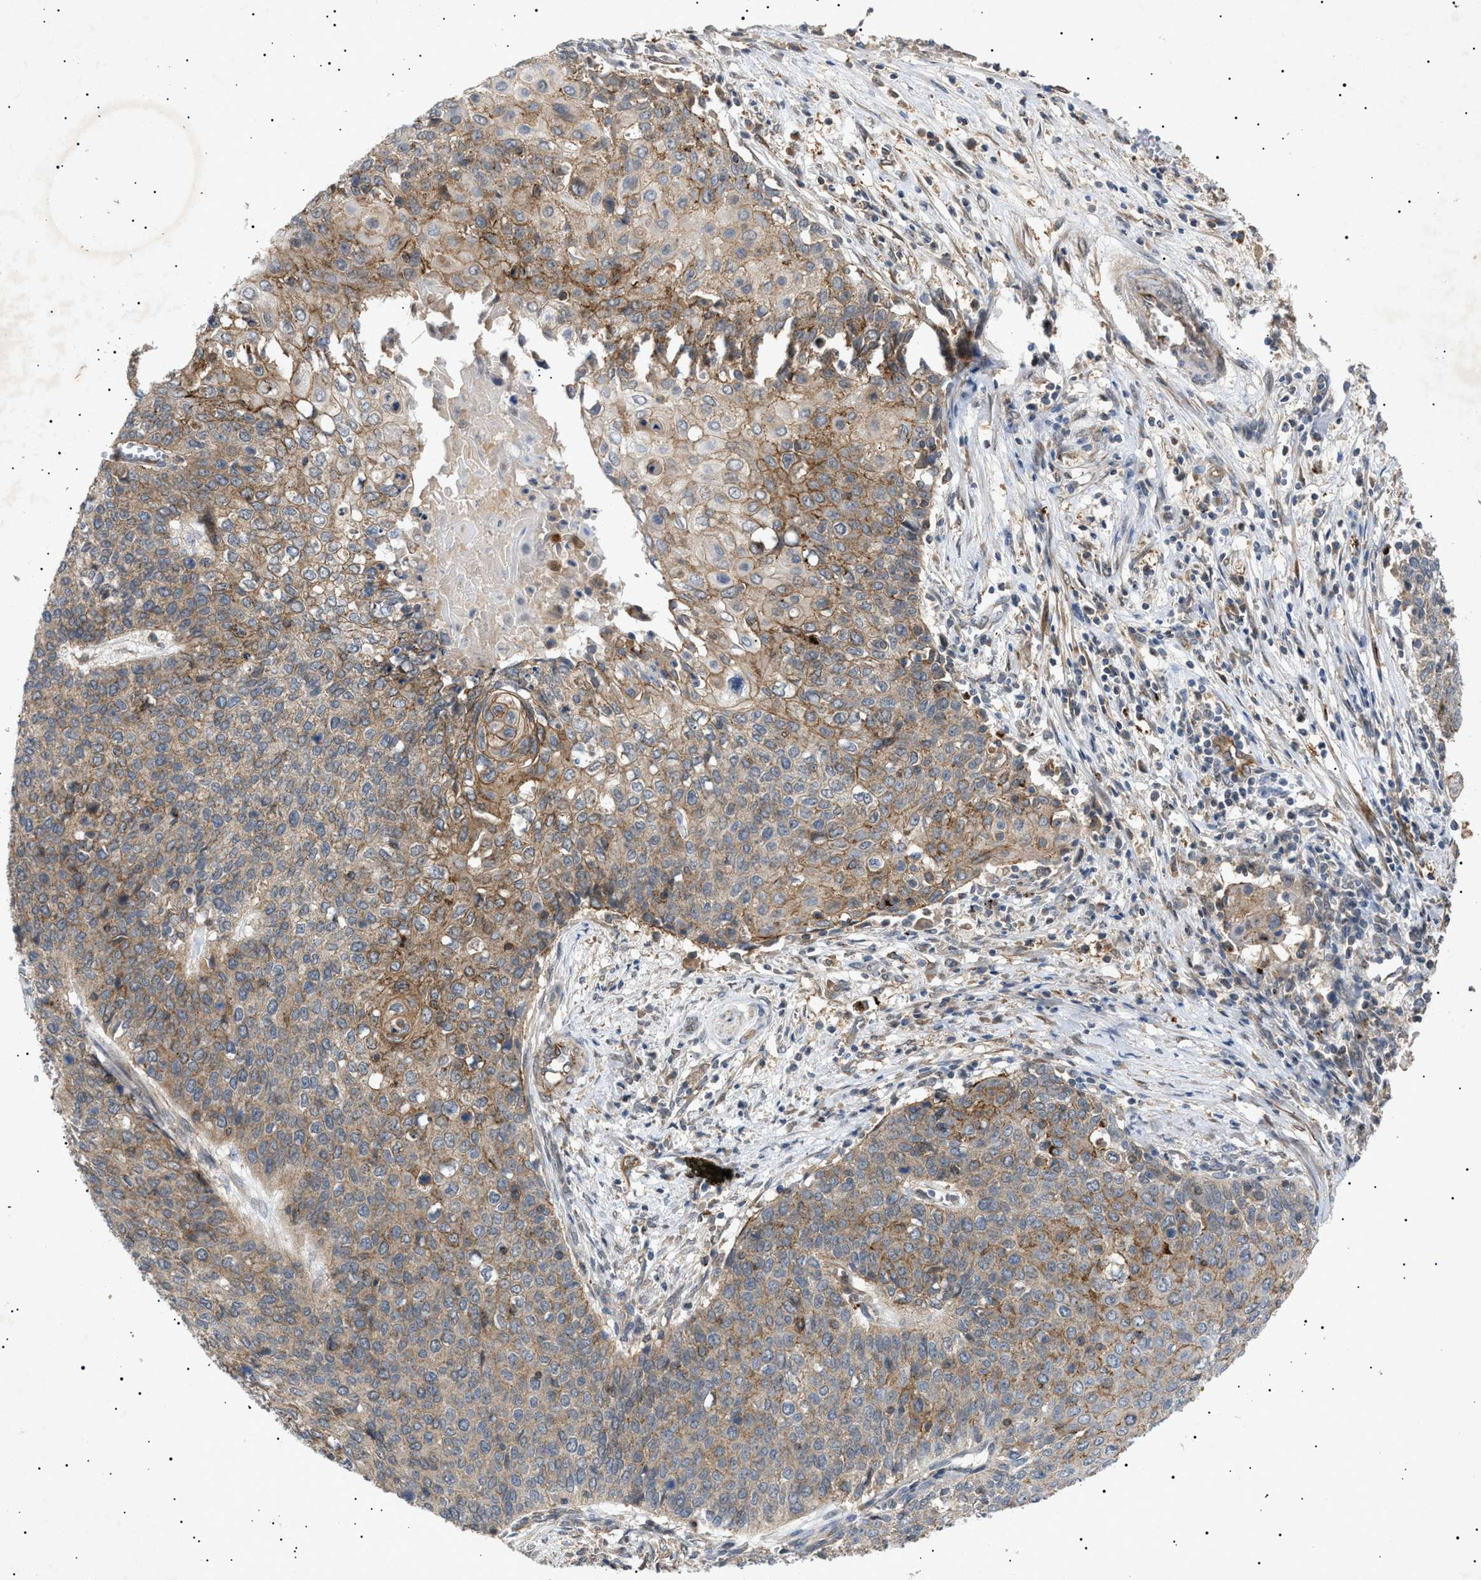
{"staining": {"intensity": "moderate", "quantity": "25%-75%", "location": "cytoplasmic/membranous"}, "tissue": "cervical cancer", "cell_type": "Tumor cells", "image_type": "cancer", "snomed": [{"axis": "morphology", "description": "Squamous cell carcinoma, NOS"}, {"axis": "topography", "description": "Cervix"}], "caption": "Human cervical cancer (squamous cell carcinoma) stained with a protein marker exhibits moderate staining in tumor cells.", "gene": "SIRT5", "patient": {"sex": "female", "age": 39}}